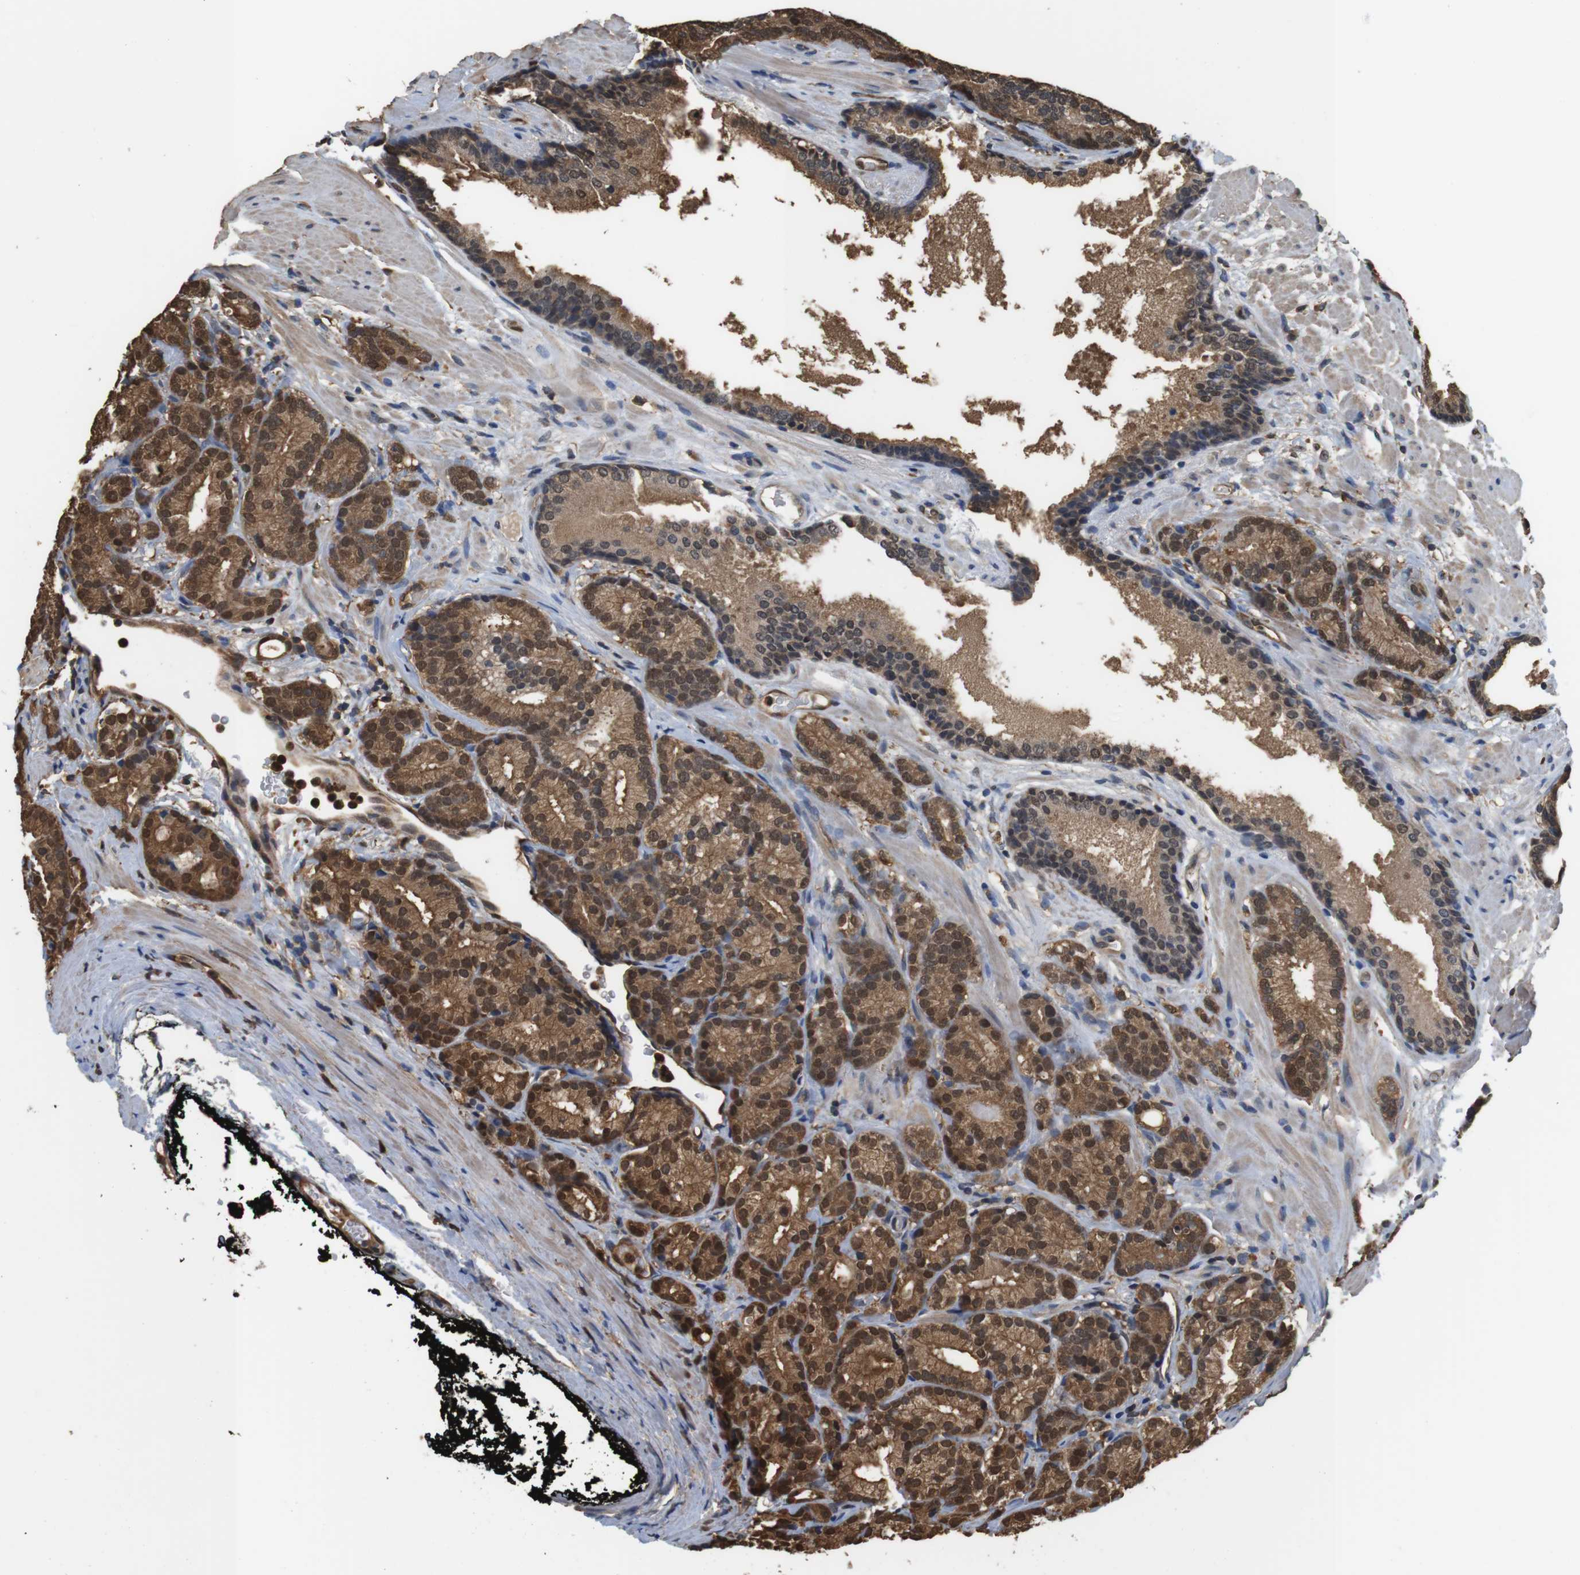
{"staining": {"intensity": "moderate", "quantity": ">75%", "location": "cytoplasmic/membranous,nuclear"}, "tissue": "prostate cancer", "cell_type": "Tumor cells", "image_type": "cancer", "snomed": [{"axis": "morphology", "description": "Adenocarcinoma, High grade"}, {"axis": "topography", "description": "Prostate"}], "caption": "An immunohistochemistry (IHC) image of neoplastic tissue is shown. Protein staining in brown labels moderate cytoplasmic/membranous and nuclear positivity in prostate high-grade adenocarcinoma within tumor cells.", "gene": "LDHA", "patient": {"sex": "male", "age": 61}}